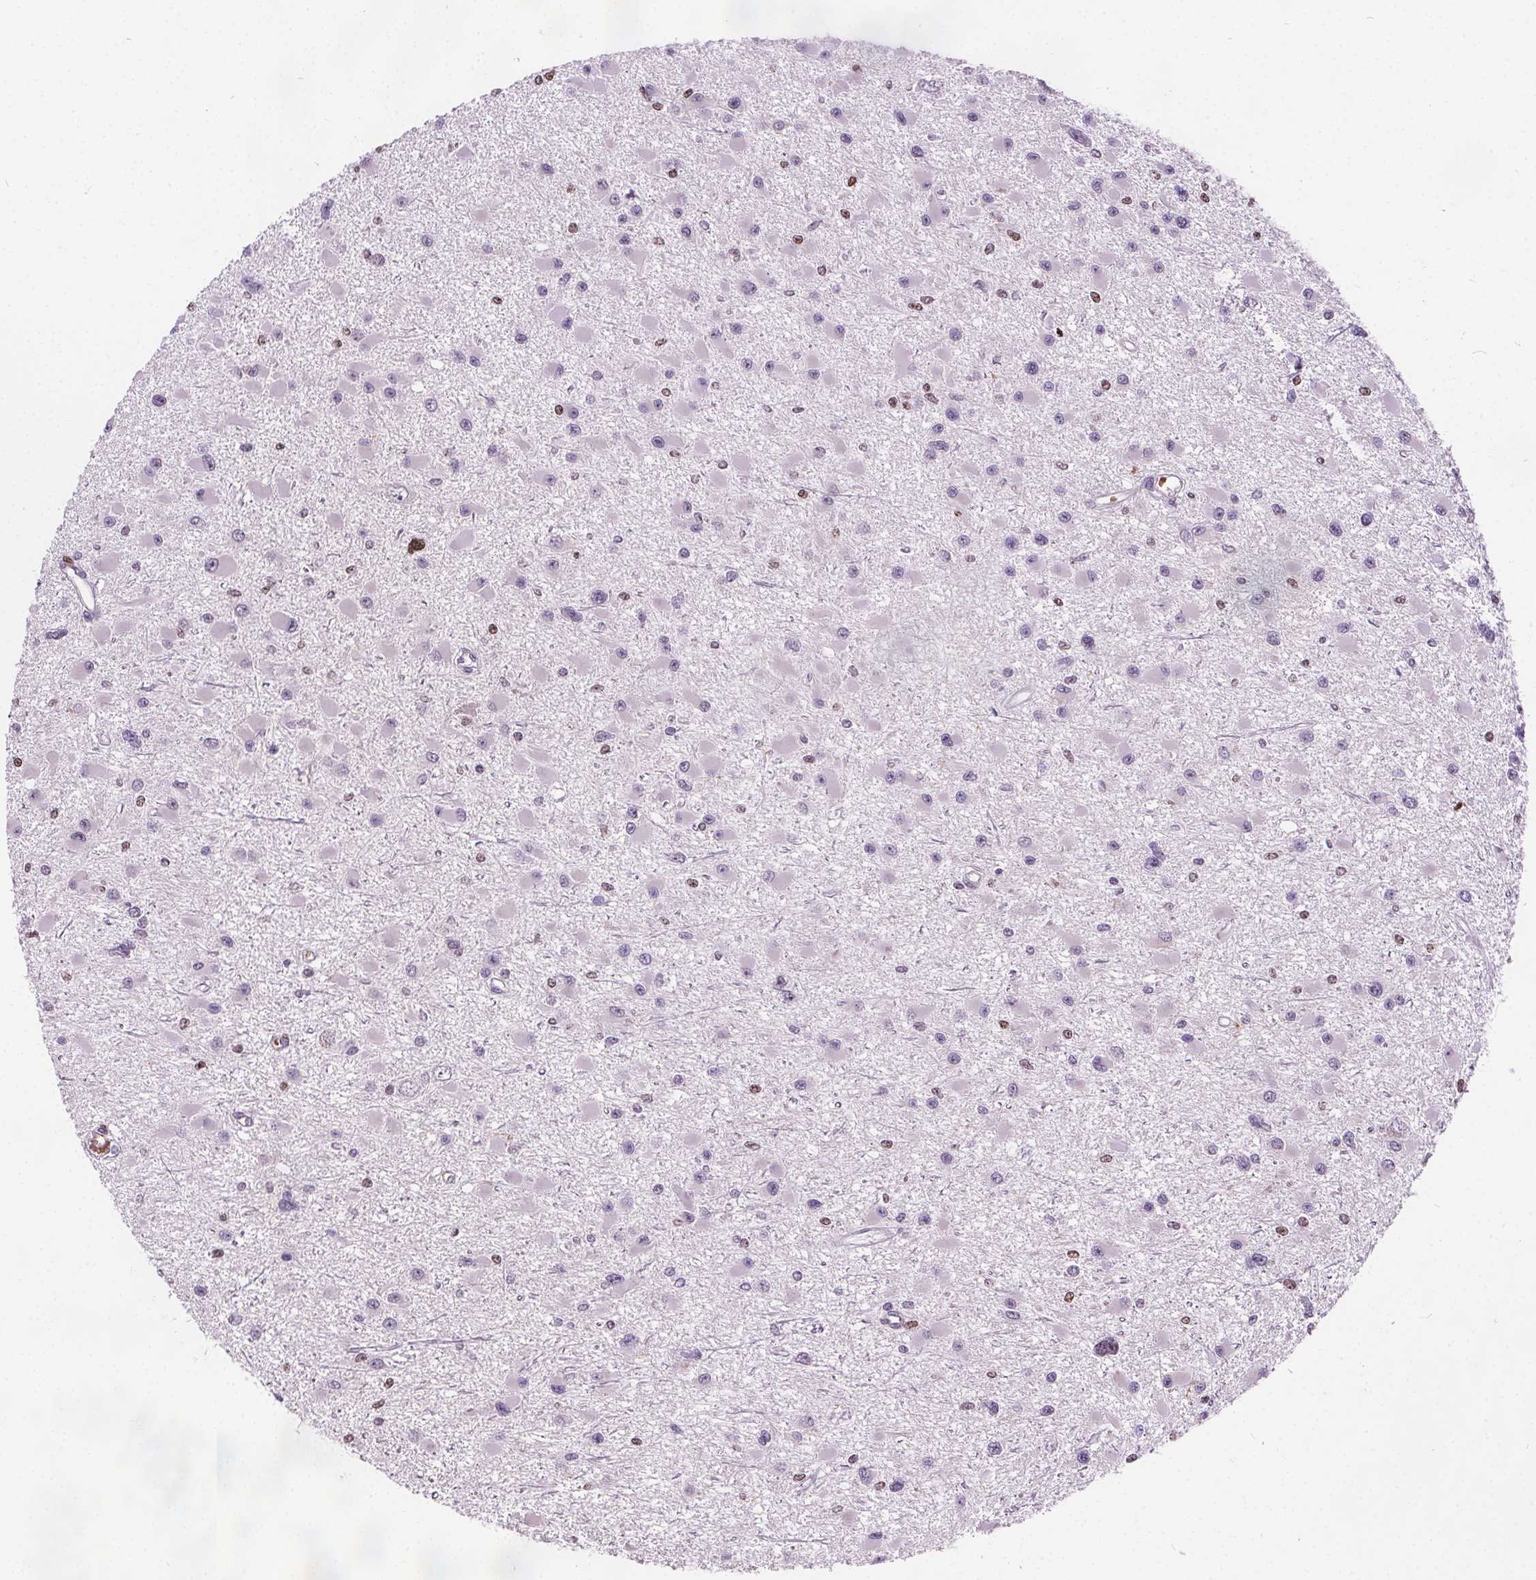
{"staining": {"intensity": "negative", "quantity": "none", "location": "none"}, "tissue": "glioma", "cell_type": "Tumor cells", "image_type": "cancer", "snomed": [{"axis": "morphology", "description": "Glioma, malignant, High grade"}, {"axis": "topography", "description": "Brain"}], "caption": "High power microscopy image of an IHC micrograph of malignant glioma (high-grade), revealing no significant staining in tumor cells.", "gene": "ISLR2", "patient": {"sex": "male", "age": 54}}